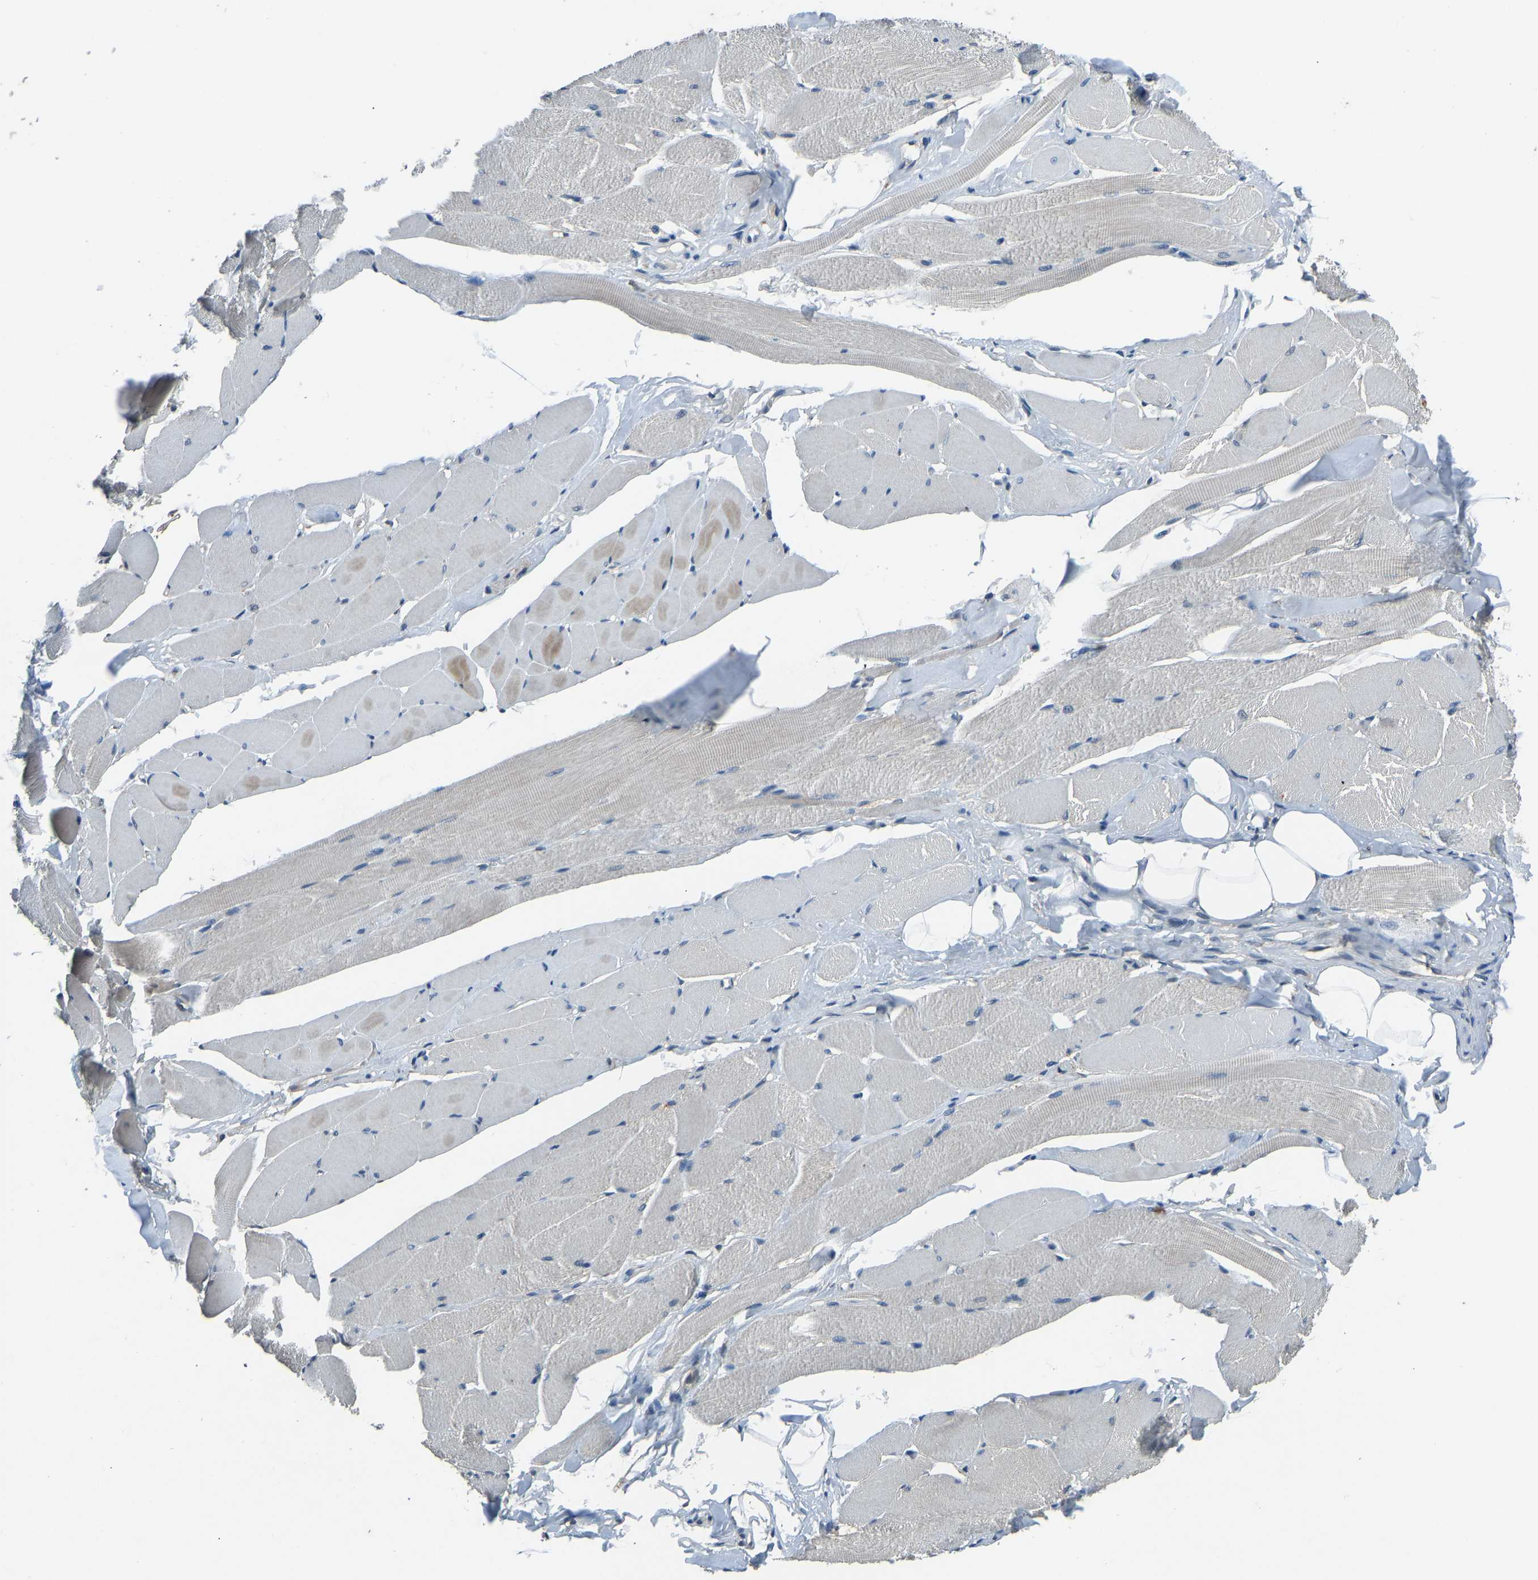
{"staining": {"intensity": "weak", "quantity": "25%-75%", "location": "cytoplasmic/membranous"}, "tissue": "skeletal muscle", "cell_type": "Myocytes", "image_type": "normal", "snomed": [{"axis": "morphology", "description": "Normal tissue, NOS"}, {"axis": "topography", "description": "Skeletal muscle"}, {"axis": "topography", "description": "Peripheral nerve tissue"}], "caption": "A high-resolution photomicrograph shows immunohistochemistry staining of unremarkable skeletal muscle, which exhibits weak cytoplasmic/membranous positivity in approximately 25%-75% of myocytes.", "gene": "TOX4", "patient": {"sex": "female", "age": 84}}